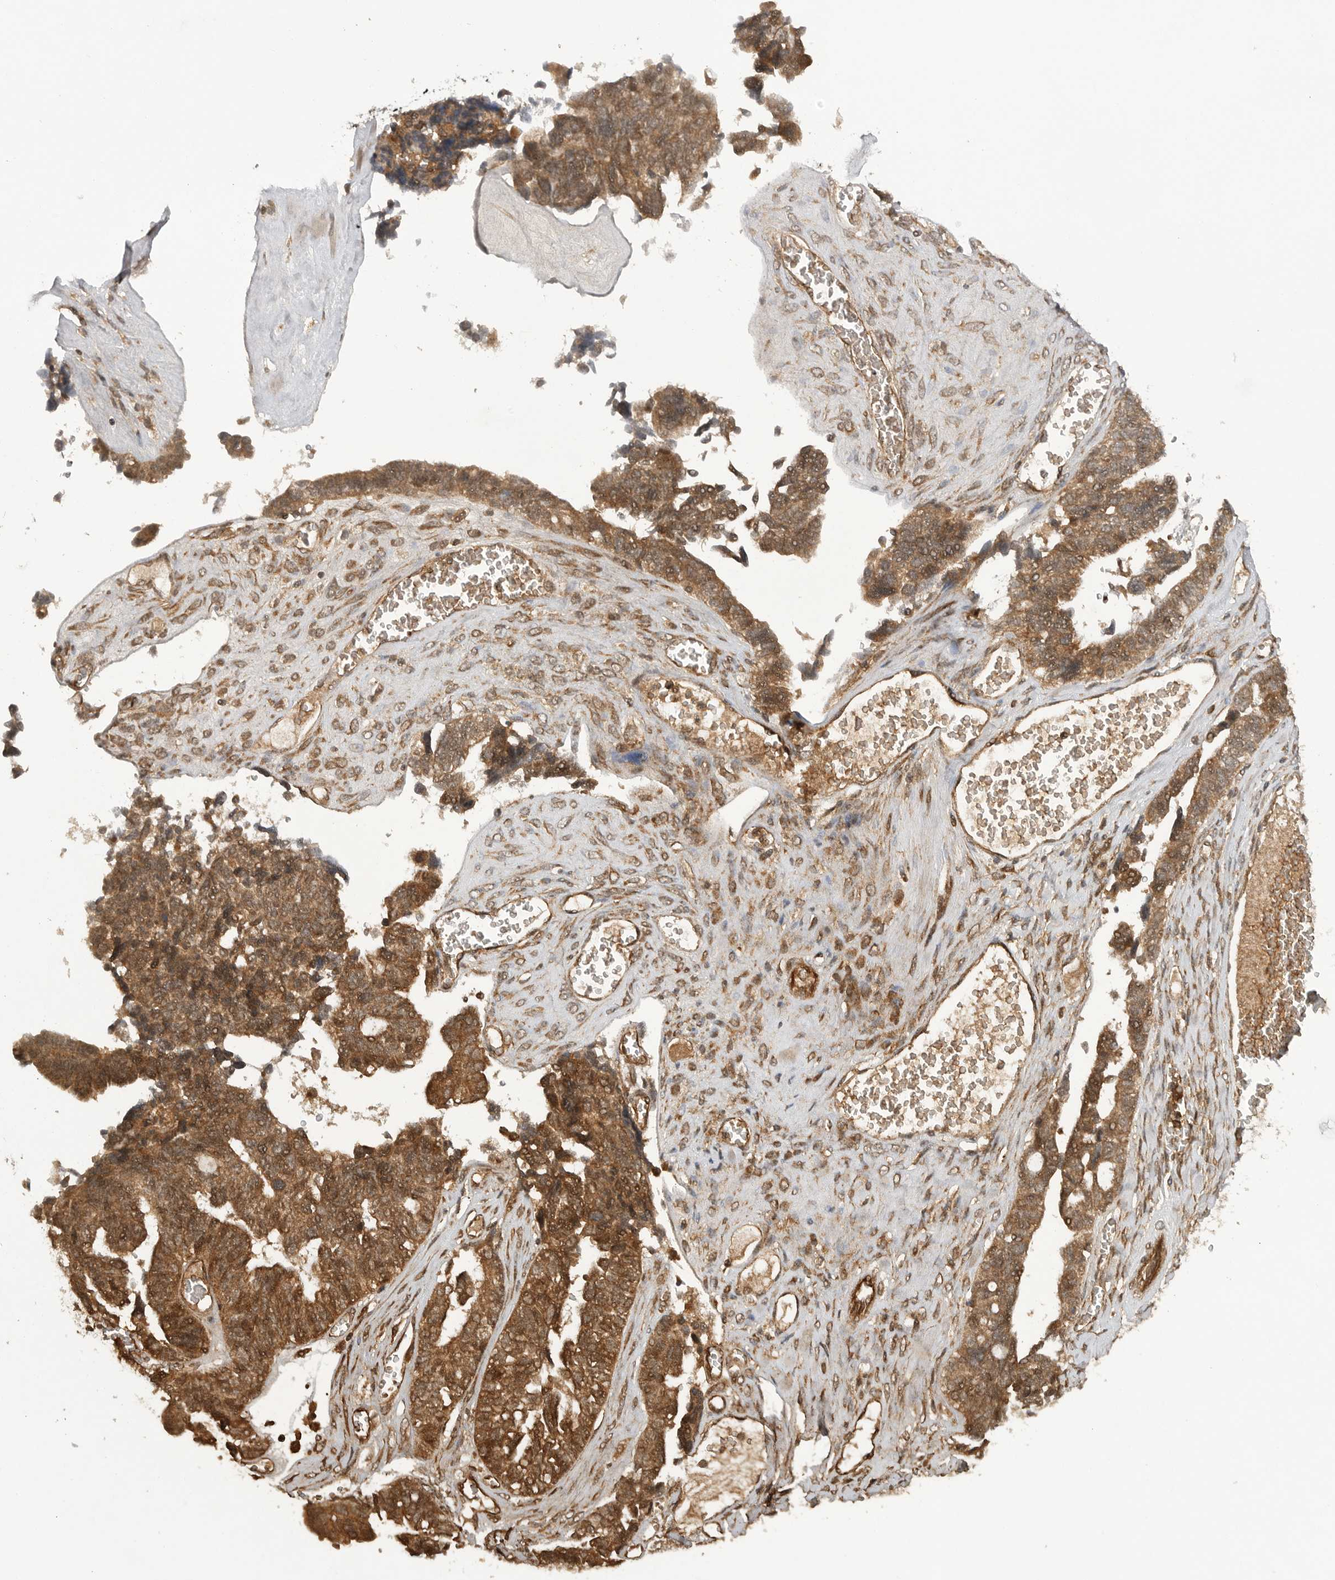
{"staining": {"intensity": "strong", "quantity": ">75%", "location": "cytoplasmic/membranous"}, "tissue": "ovarian cancer", "cell_type": "Tumor cells", "image_type": "cancer", "snomed": [{"axis": "morphology", "description": "Cystadenocarcinoma, serous, NOS"}, {"axis": "topography", "description": "Ovary"}], "caption": "Strong cytoplasmic/membranous protein positivity is identified in about >75% of tumor cells in serous cystadenocarcinoma (ovarian).", "gene": "PRDX4", "patient": {"sex": "female", "age": 79}}